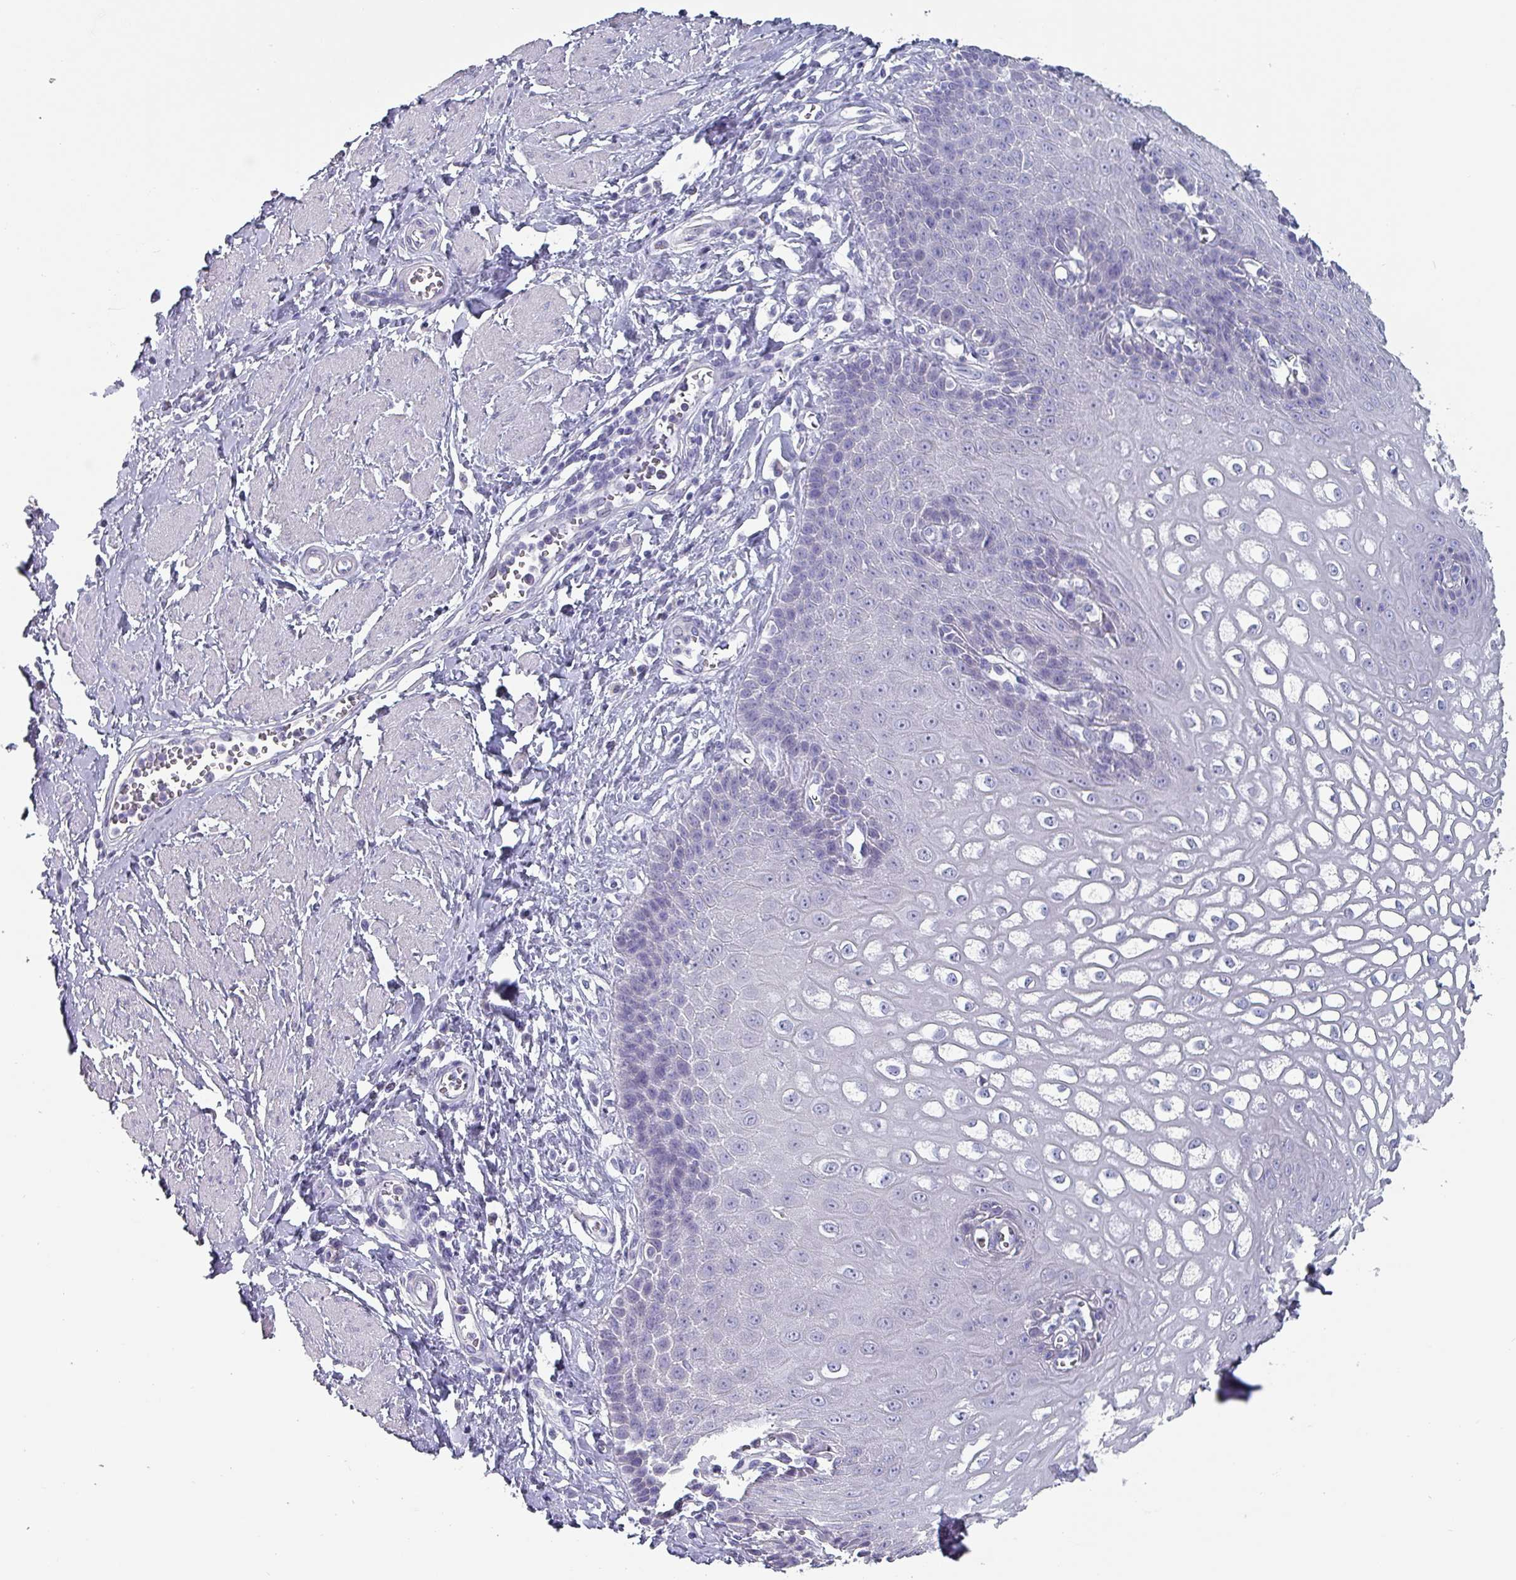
{"staining": {"intensity": "negative", "quantity": "none", "location": "none"}, "tissue": "esophagus", "cell_type": "Squamous epithelial cells", "image_type": "normal", "snomed": [{"axis": "morphology", "description": "Normal tissue, NOS"}, {"axis": "topography", "description": "Esophagus"}], "caption": "Protein analysis of normal esophagus shows no significant staining in squamous epithelial cells.", "gene": "INS", "patient": {"sex": "male", "age": 67}}